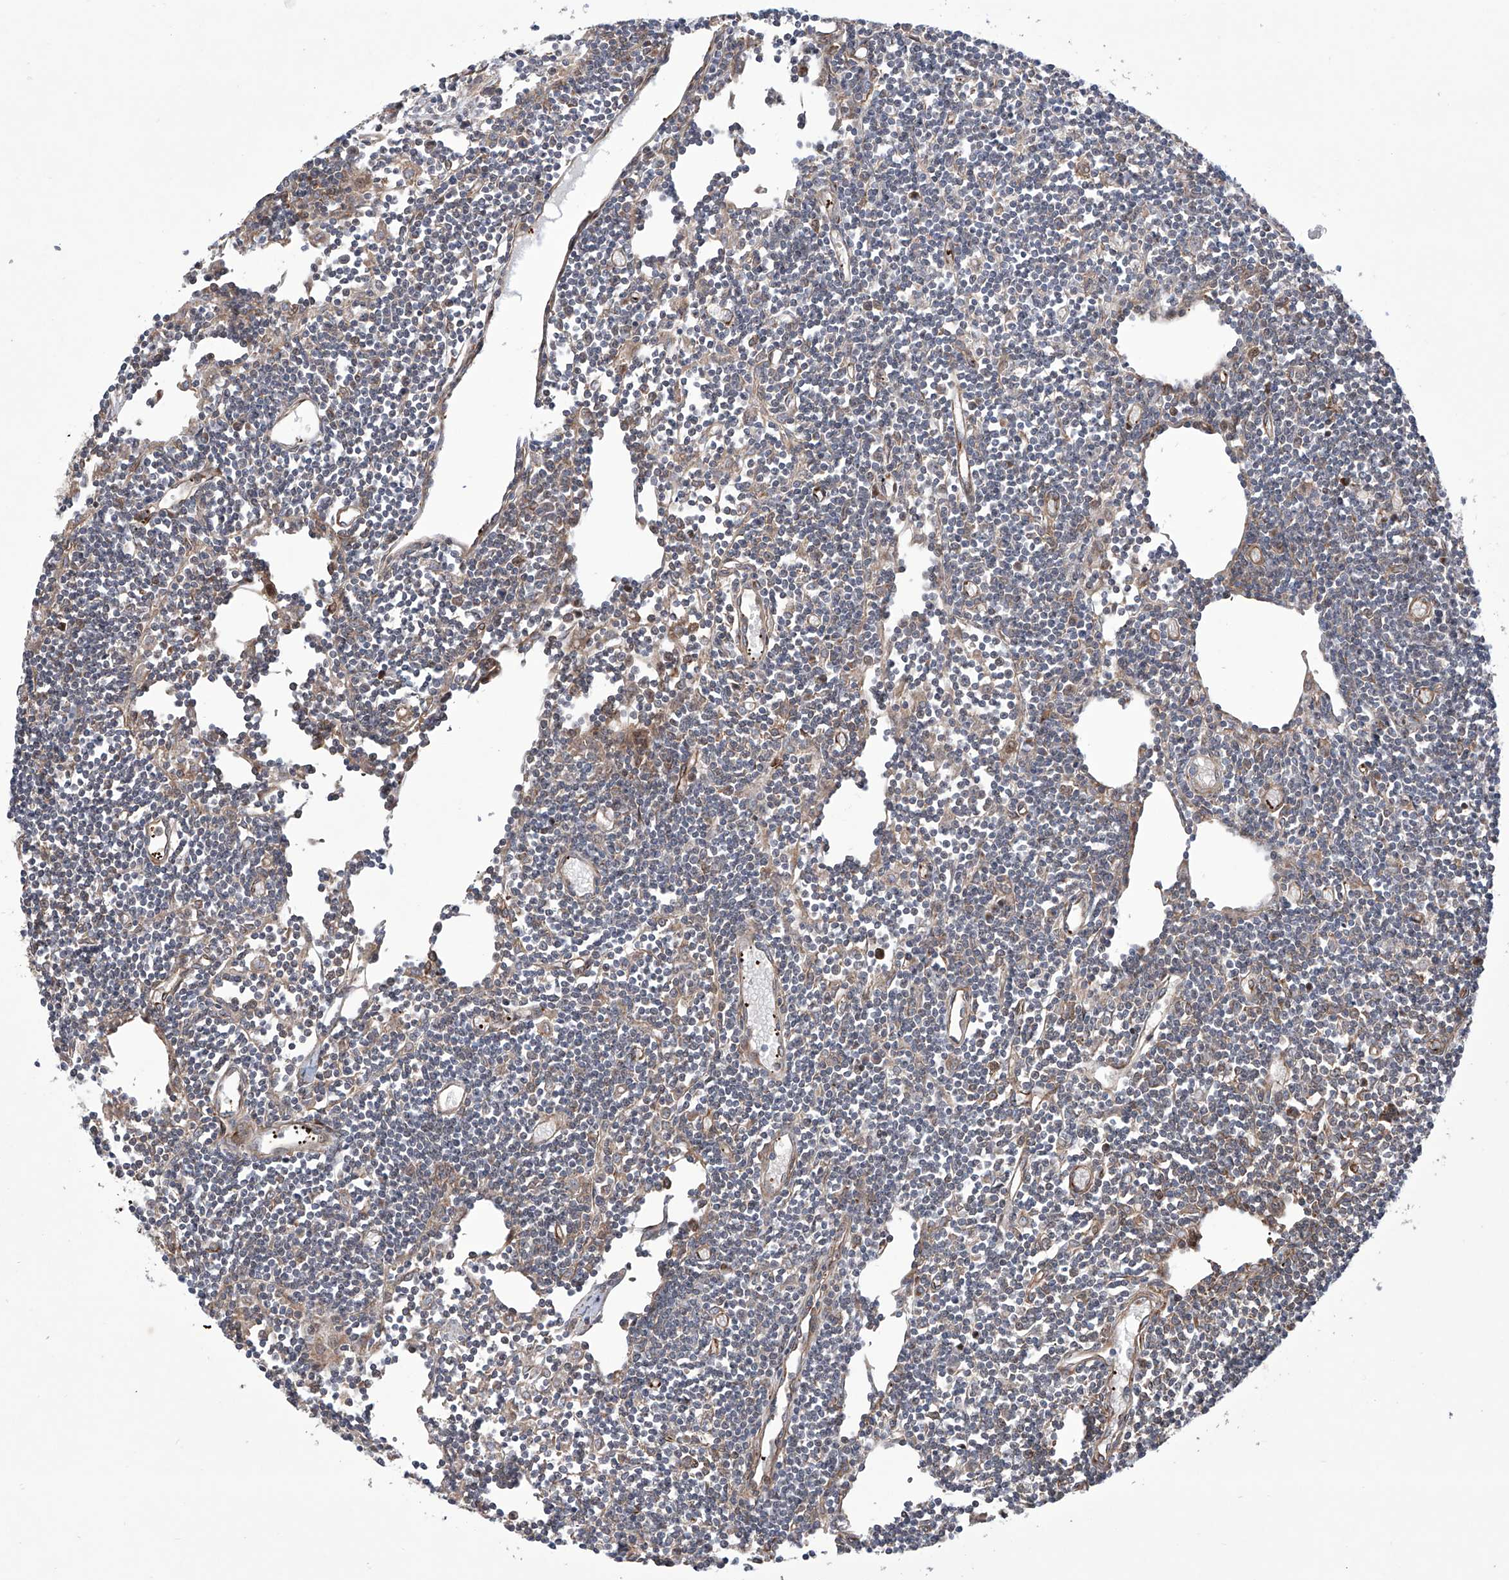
{"staining": {"intensity": "strong", "quantity": "25%-75%", "location": "cytoplasmic/membranous"}, "tissue": "lymph node", "cell_type": "Germinal center cells", "image_type": "normal", "snomed": [{"axis": "morphology", "description": "Normal tissue, NOS"}, {"axis": "topography", "description": "Lymph node"}], "caption": "IHC staining of unremarkable lymph node, which demonstrates high levels of strong cytoplasmic/membranous expression in about 25%-75% of germinal center cells indicating strong cytoplasmic/membranous protein positivity. The staining was performed using DAB (3,3'-diaminobenzidine) (brown) for protein detection and nuclei were counterstained in hematoxylin (blue).", "gene": "APAF1", "patient": {"sex": "female", "age": 11}}